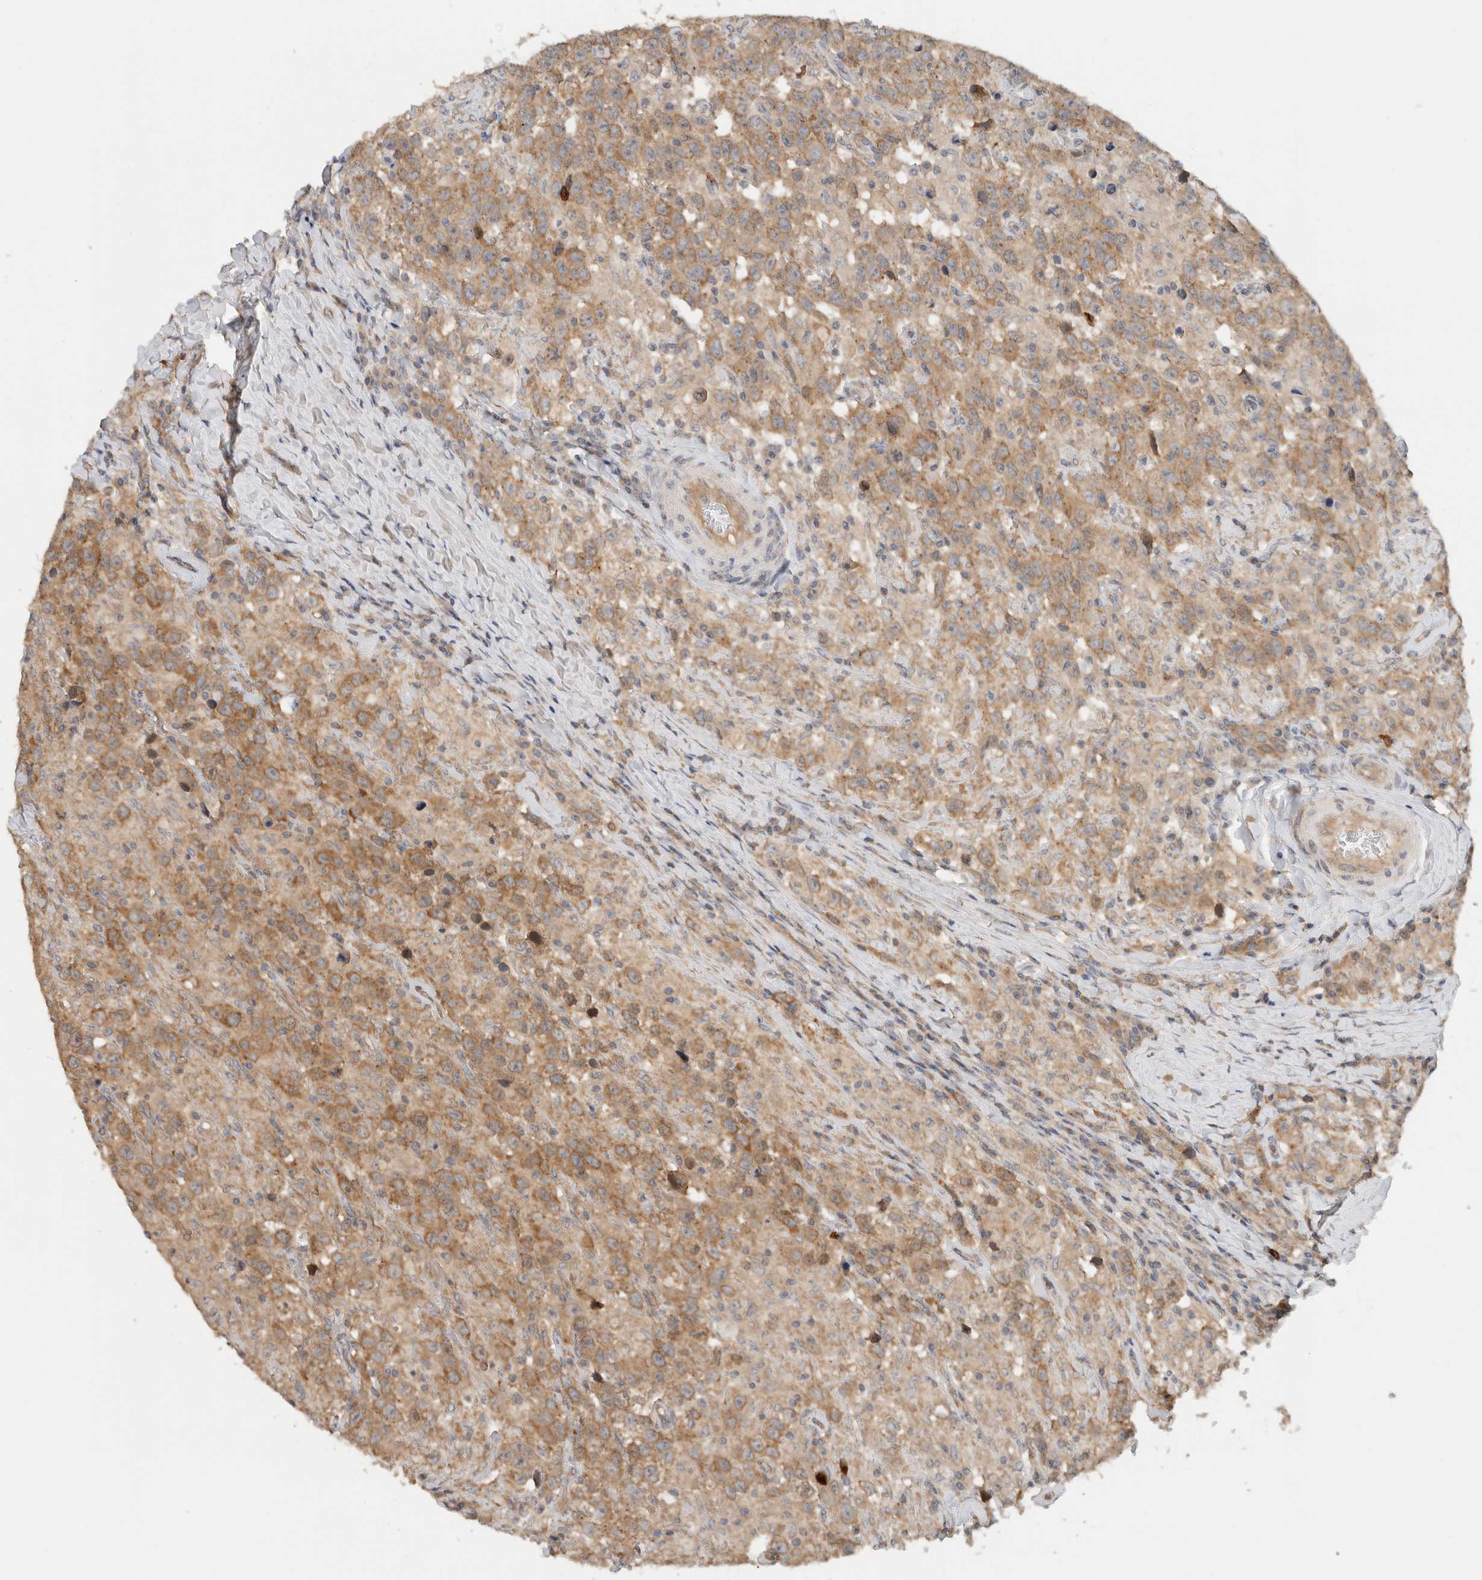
{"staining": {"intensity": "moderate", "quantity": ">75%", "location": "cytoplasmic/membranous"}, "tissue": "testis cancer", "cell_type": "Tumor cells", "image_type": "cancer", "snomed": [{"axis": "morphology", "description": "Seminoma, NOS"}, {"axis": "topography", "description": "Testis"}], "caption": "Immunohistochemistry photomicrograph of neoplastic tissue: seminoma (testis) stained using immunohistochemistry exhibits medium levels of moderate protein expression localized specifically in the cytoplasmic/membranous of tumor cells, appearing as a cytoplasmic/membranous brown color.", "gene": "PUM1", "patient": {"sex": "male", "age": 41}}